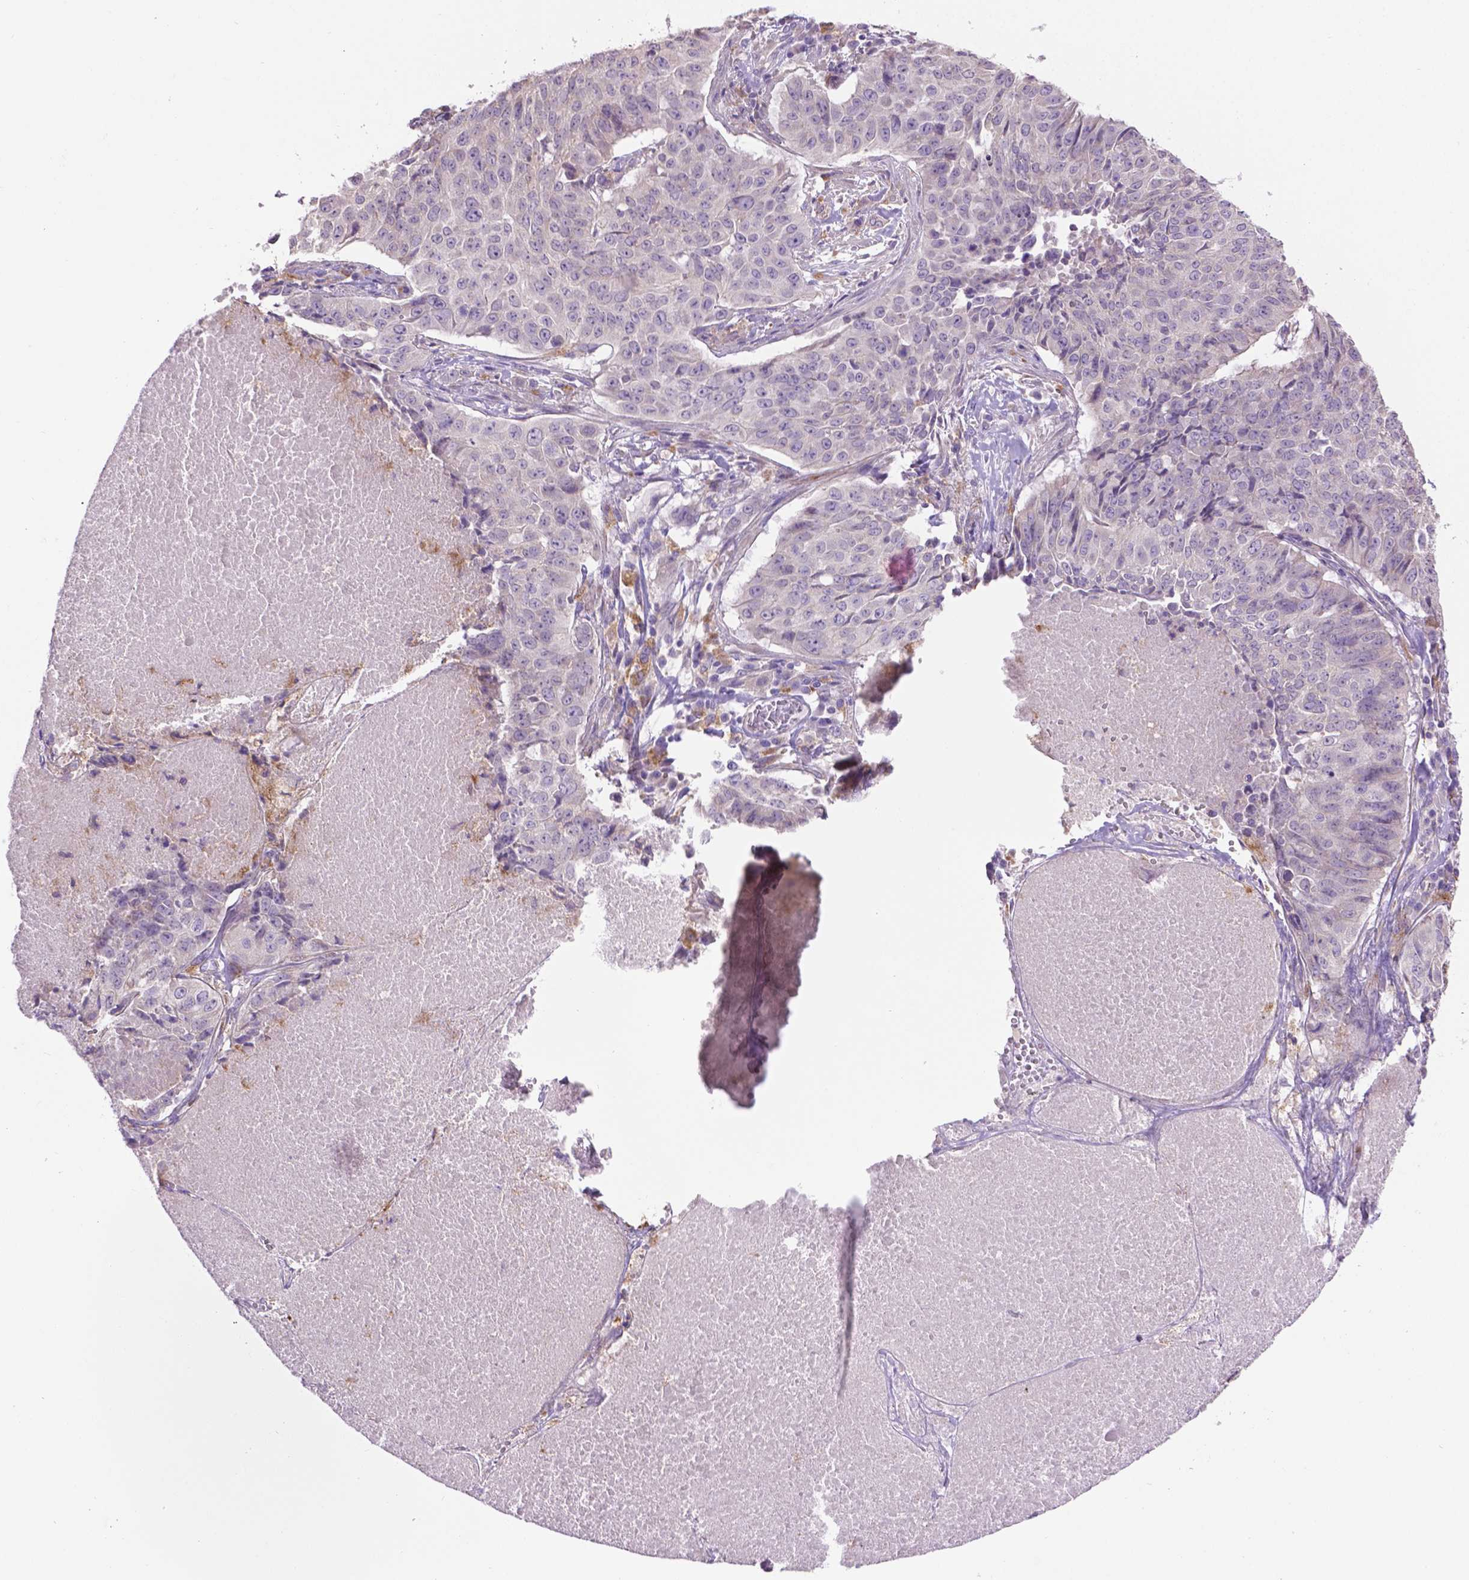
{"staining": {"intensity": "negative", "quantity": "none", "location": "none"}, "tissue": "lung cancer", "cell_type": "Tumor cells", "image_type": "cancer", "snomed": [{"axis": "morphology", "description": "Normal tissue, NOS"}, {"axis": "morphology", "description": "Squamous cell carcinoma, NOS"}, {"axis": "topography", "description": "Bronchus"}, {"axis": "topography", "description": "Lung"}], "caption": "There is no significant expression in tumor cells of lung squamous cell carcinoma.", "gene": "CDH7", "patient": {"sex": "male", "age": 64}}